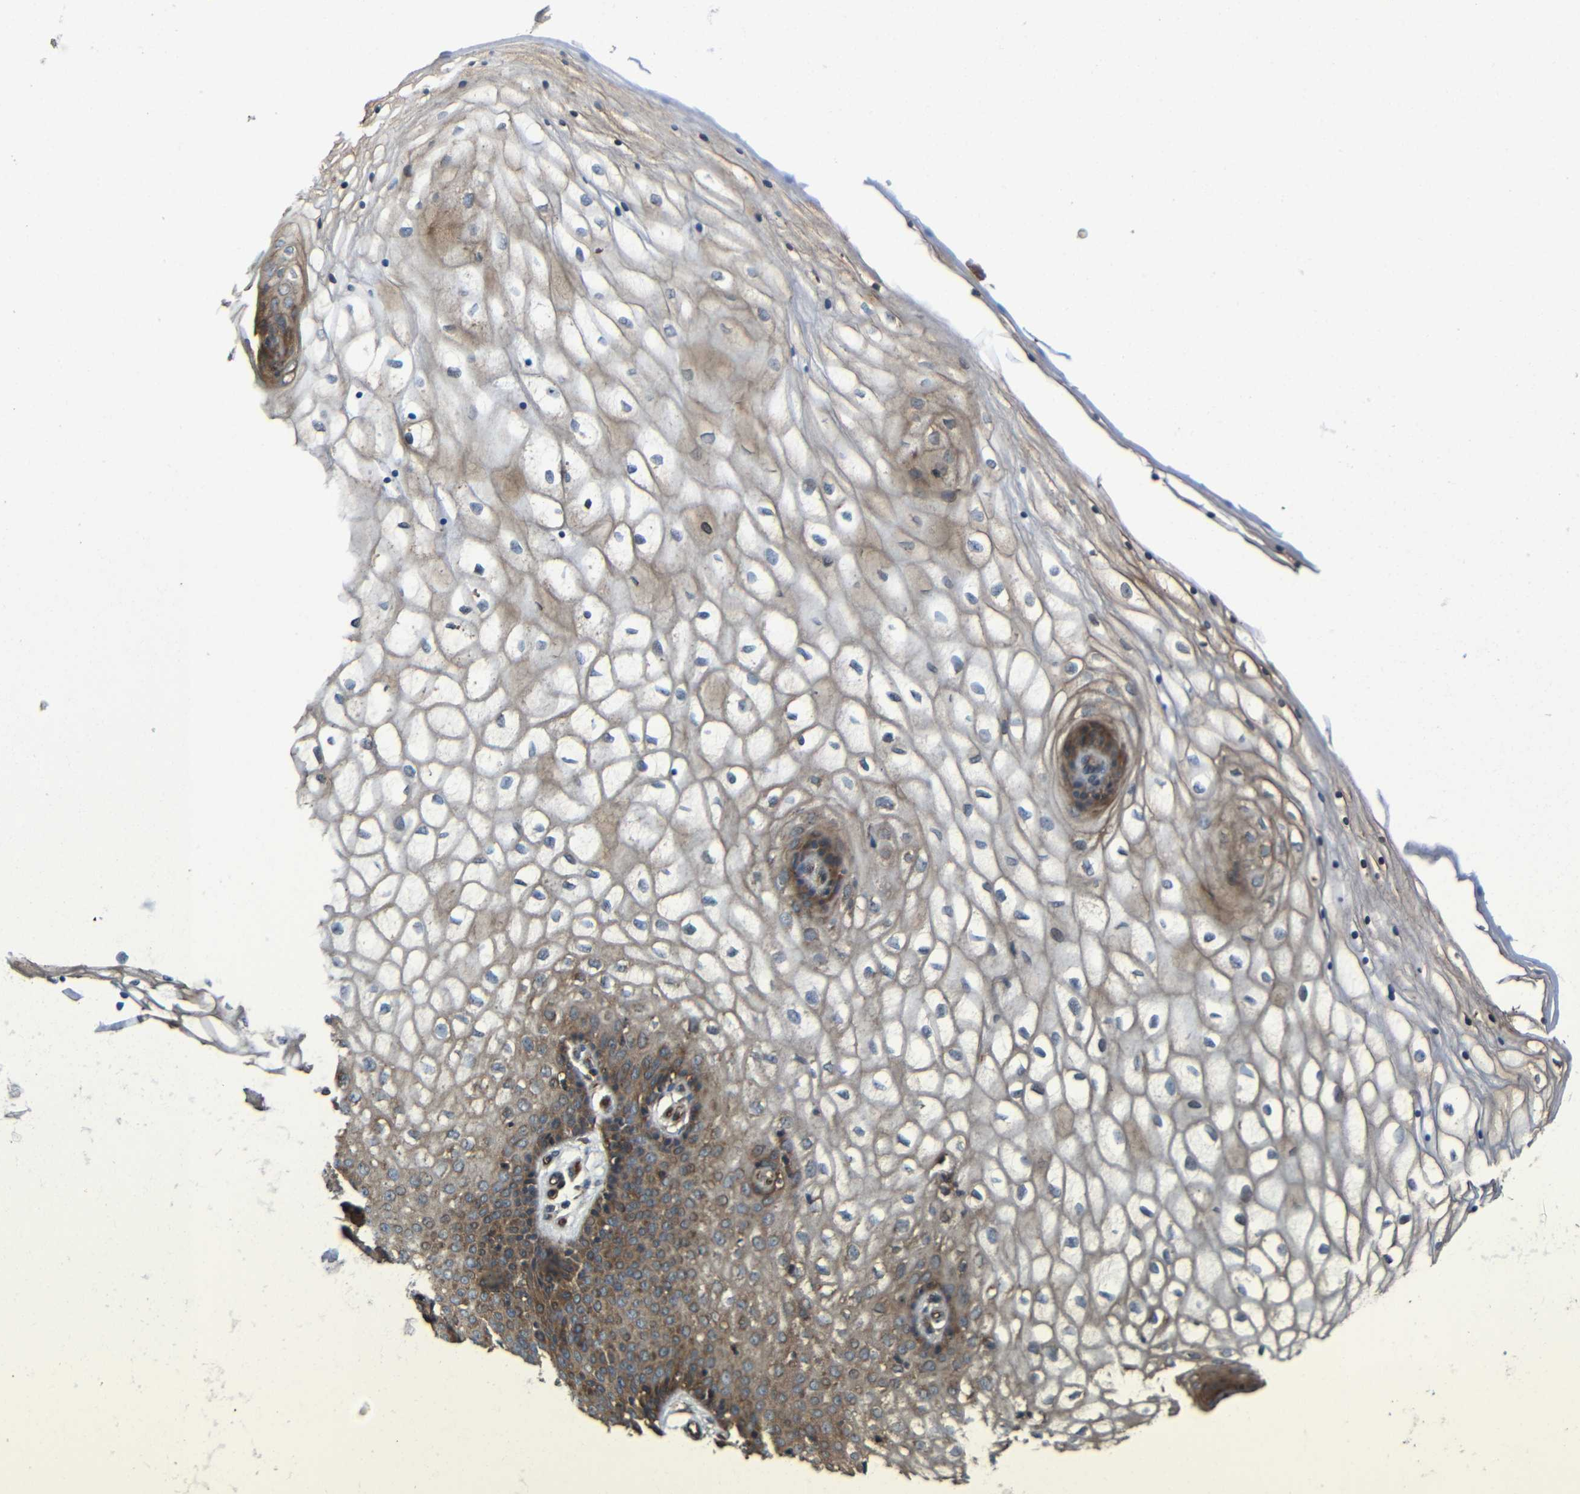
{"staining": {"intensity": "moderate", "quantity": "25%-75%", "location": "cytoplasmic/membranous"}, "tissue": "vagina", "cell_type": "Squamous epithelial cells", "image_type": "normal", "snomed": [{"axis": "morphology", "description": "Normal tissue, NOS"}, {"axis": "topography", "description": "Vagina"}], "caption": "Brown immunohistochemical staining in normal vagina demonstrates moderate cytoplasmic/membranous positivity in approximately 25%-75% of squamous epithelial cells.", "gene": "PTCH1", "patient": {"sex": "female", "age": 34}}